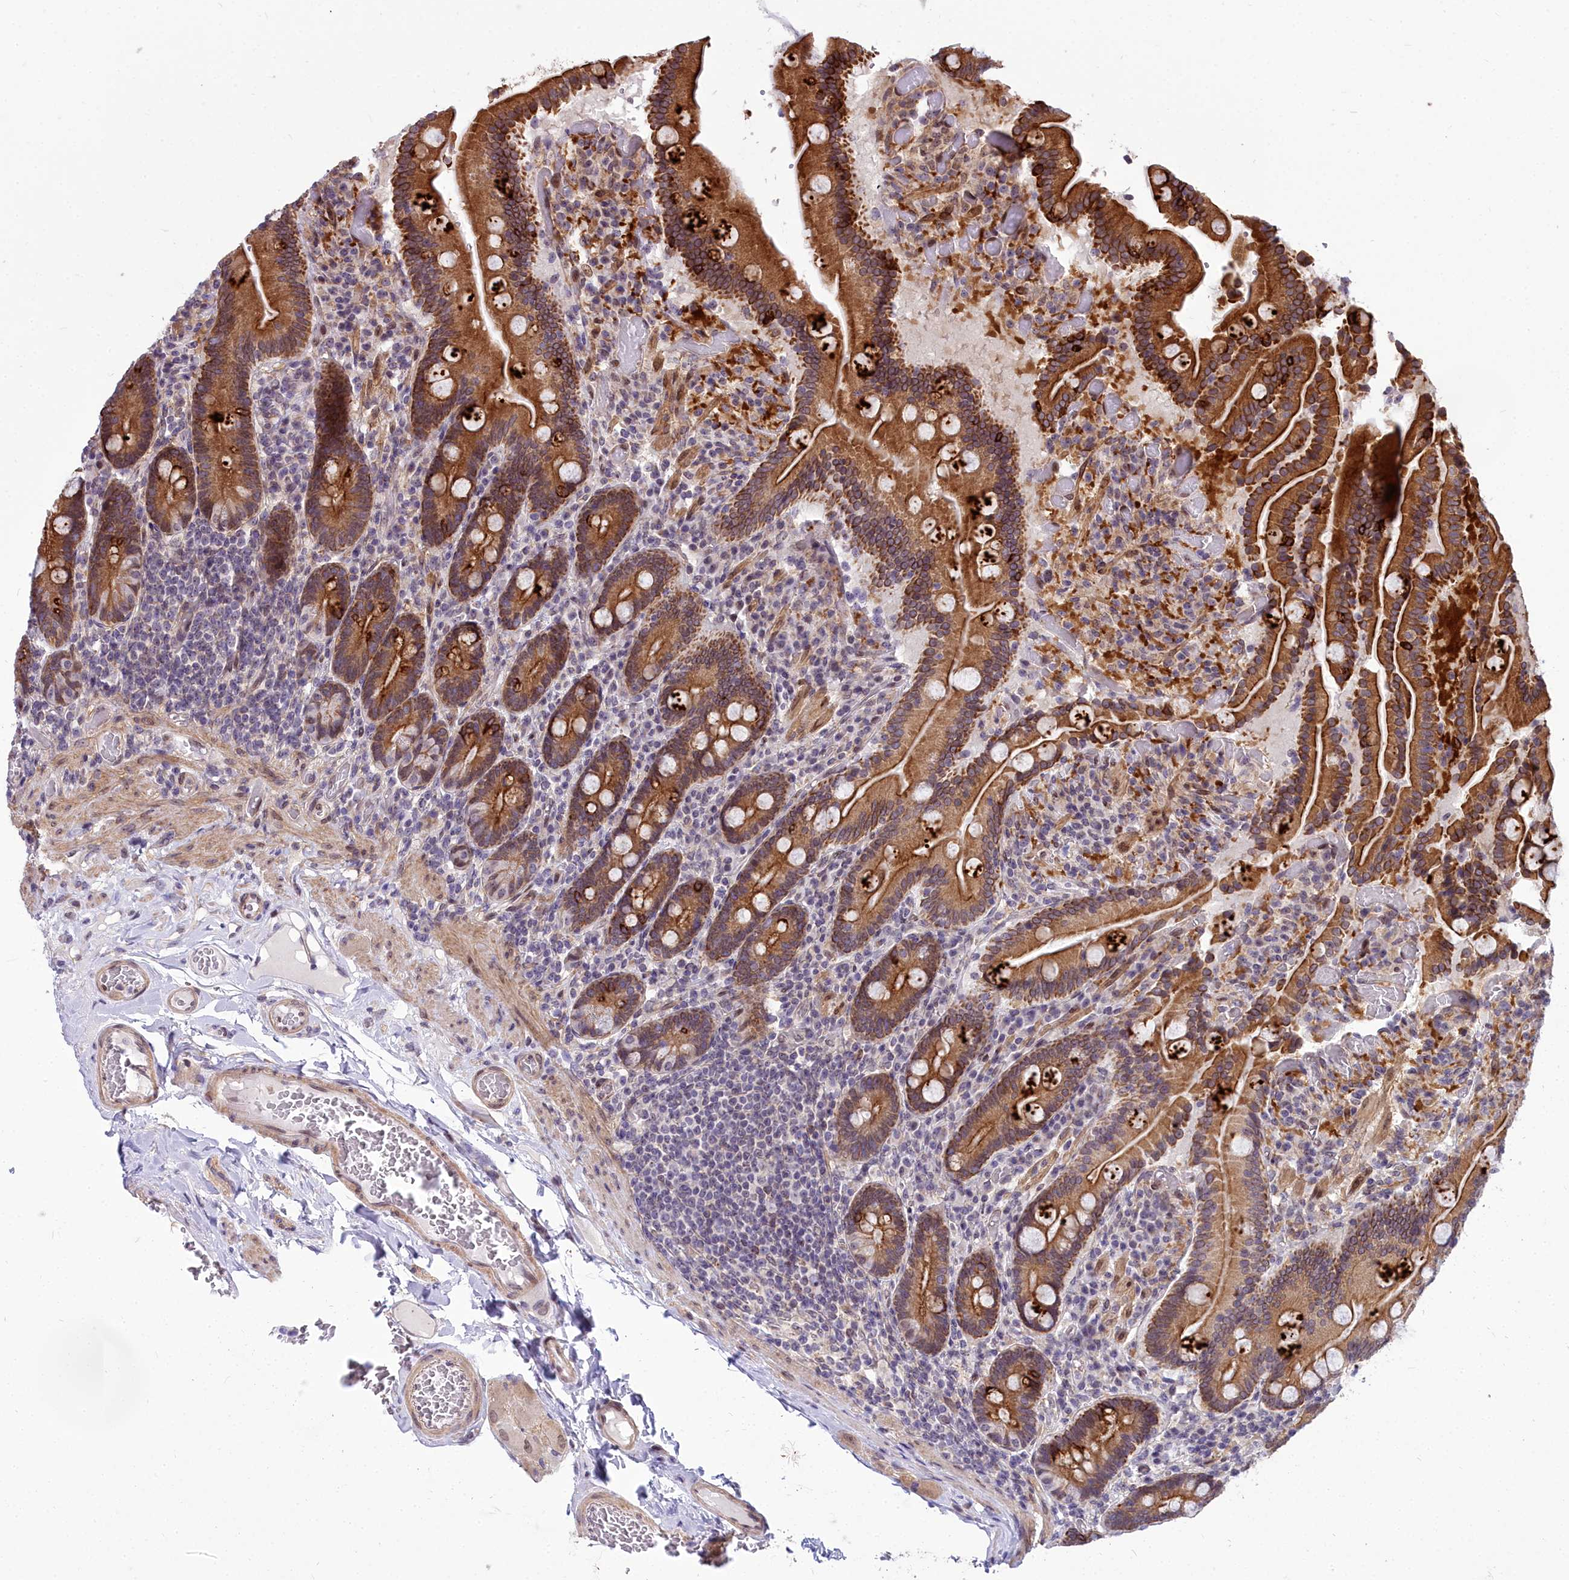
{"staining": {"intensity": "strong", "quantity": ">75%", "location": "cytoplasmic/membranous"}, "tissue": "duodenum", "cell_type": "Glandular cells", "image_type": "normal", "snomed": [{"axis": "morphology", "description": "Normal tissue, NOS"}, {"axis": "topography", "description": "Duodenum"}], "caption": "Strong cytoplasmic/membranous expression is appreciated in approximately >75% of glandular cells in normal duodenum. (Brightfield microscopy of DAB IHC at high magnification).", "gene": "ABCB8", "patient": {"sex": "female", "age": 62}}